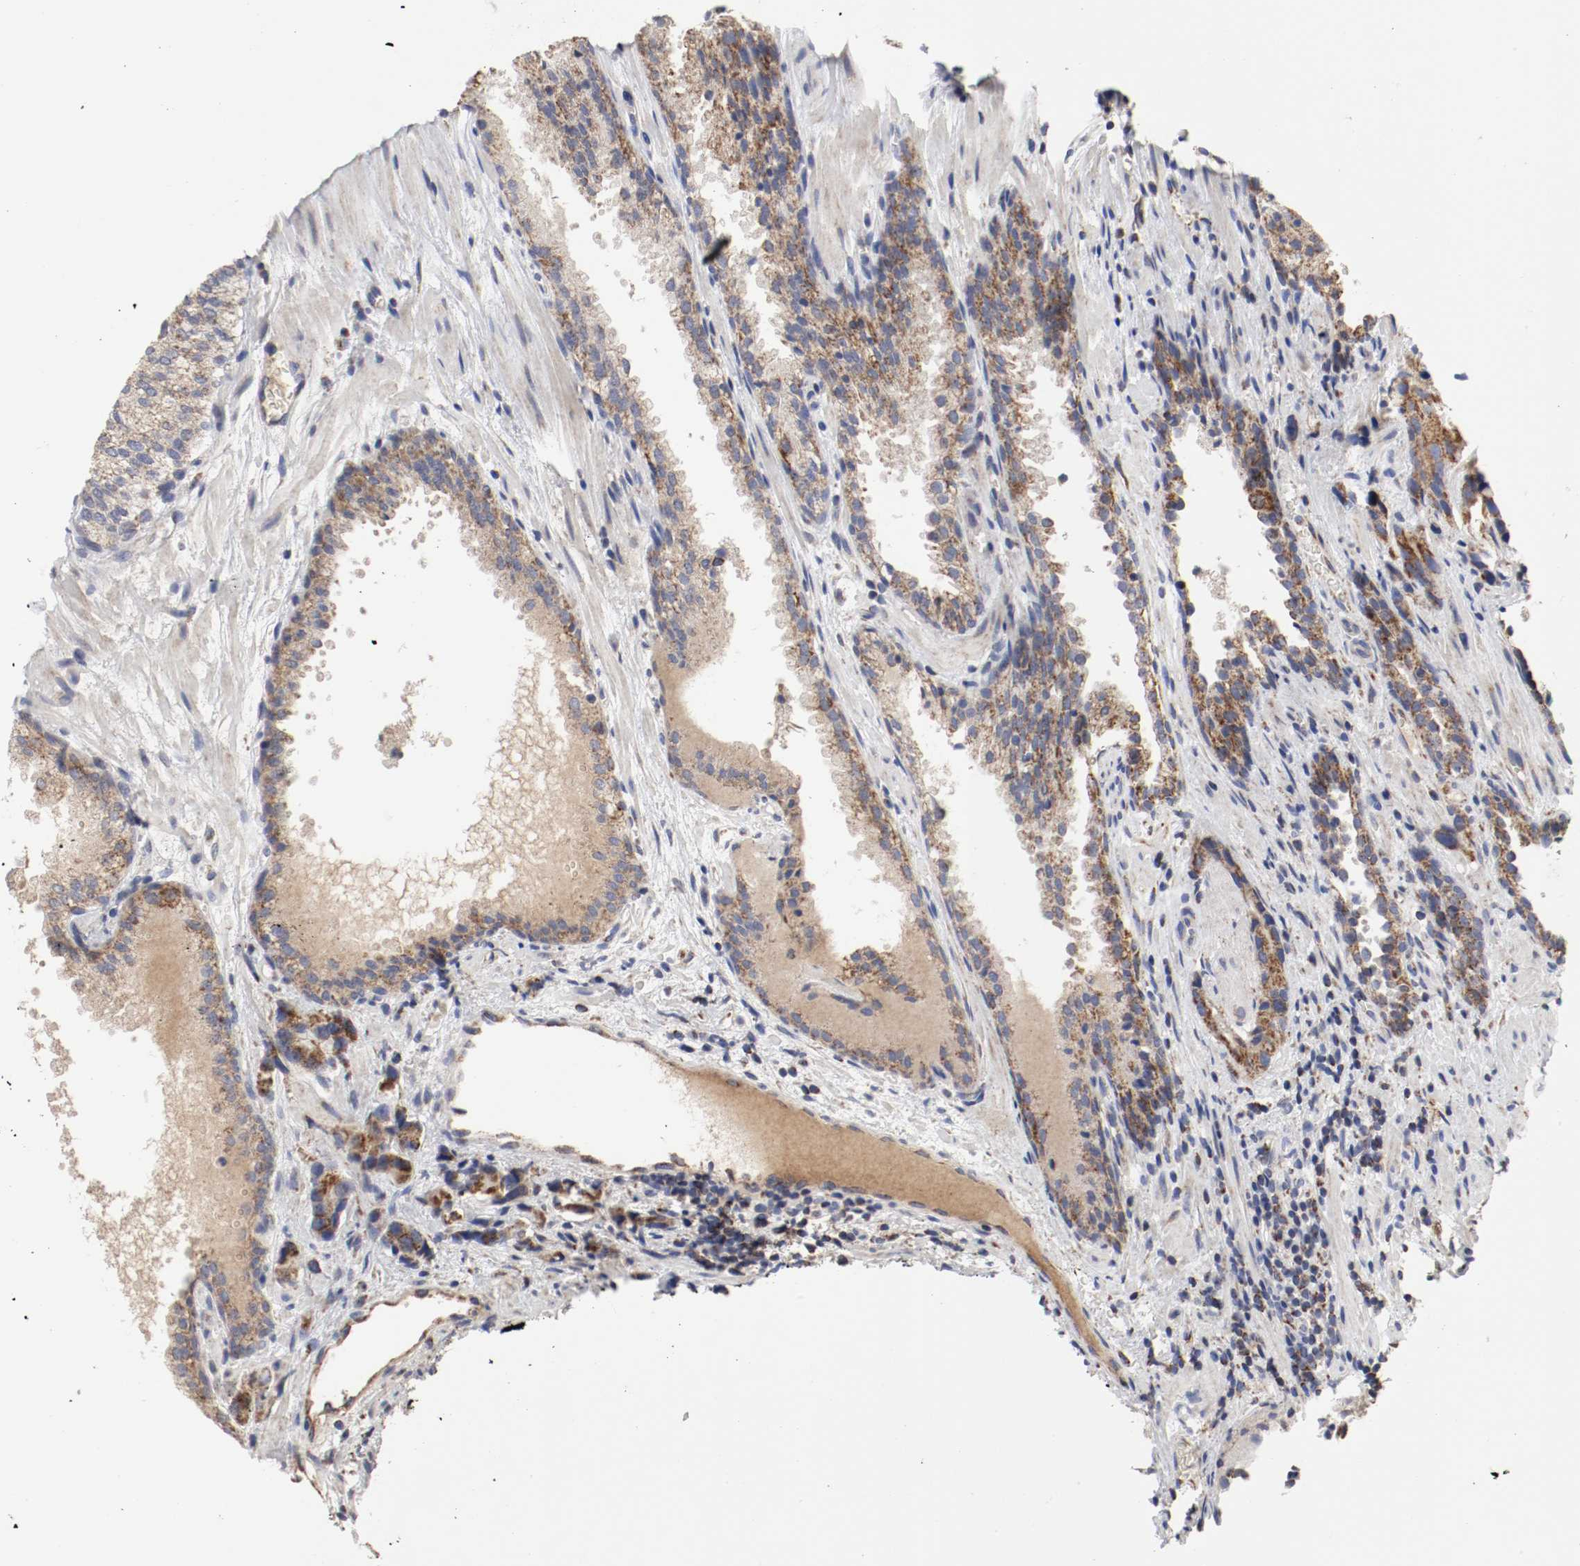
{"staining": {"intensity": "moderate", "quantity": ">75%", "location": "cytoplasmic/membranous"}, "tissue": "prostate cancer", "cell_type": "Tumor cells", "image_type": "cancer", "snomed": [{"axis": "morphology", "description": "Adenocarcinoma, High grade"}, {"axis": "topography", "description": "Prostate"}], "caption": "IHC staining of prostate cancer, which displays medium levels of moderate cytoplasmic/membranous positivity in about >75% of tumor cells indicating moderate cytoplasmic/membranous protein staining. The staining was performed using DAB (brown) for protein detection and nuclei were counterstained in hematoxylin (blue).", "gene": "AFG3L2", "patient": {"sex": "male", "age": 58}}